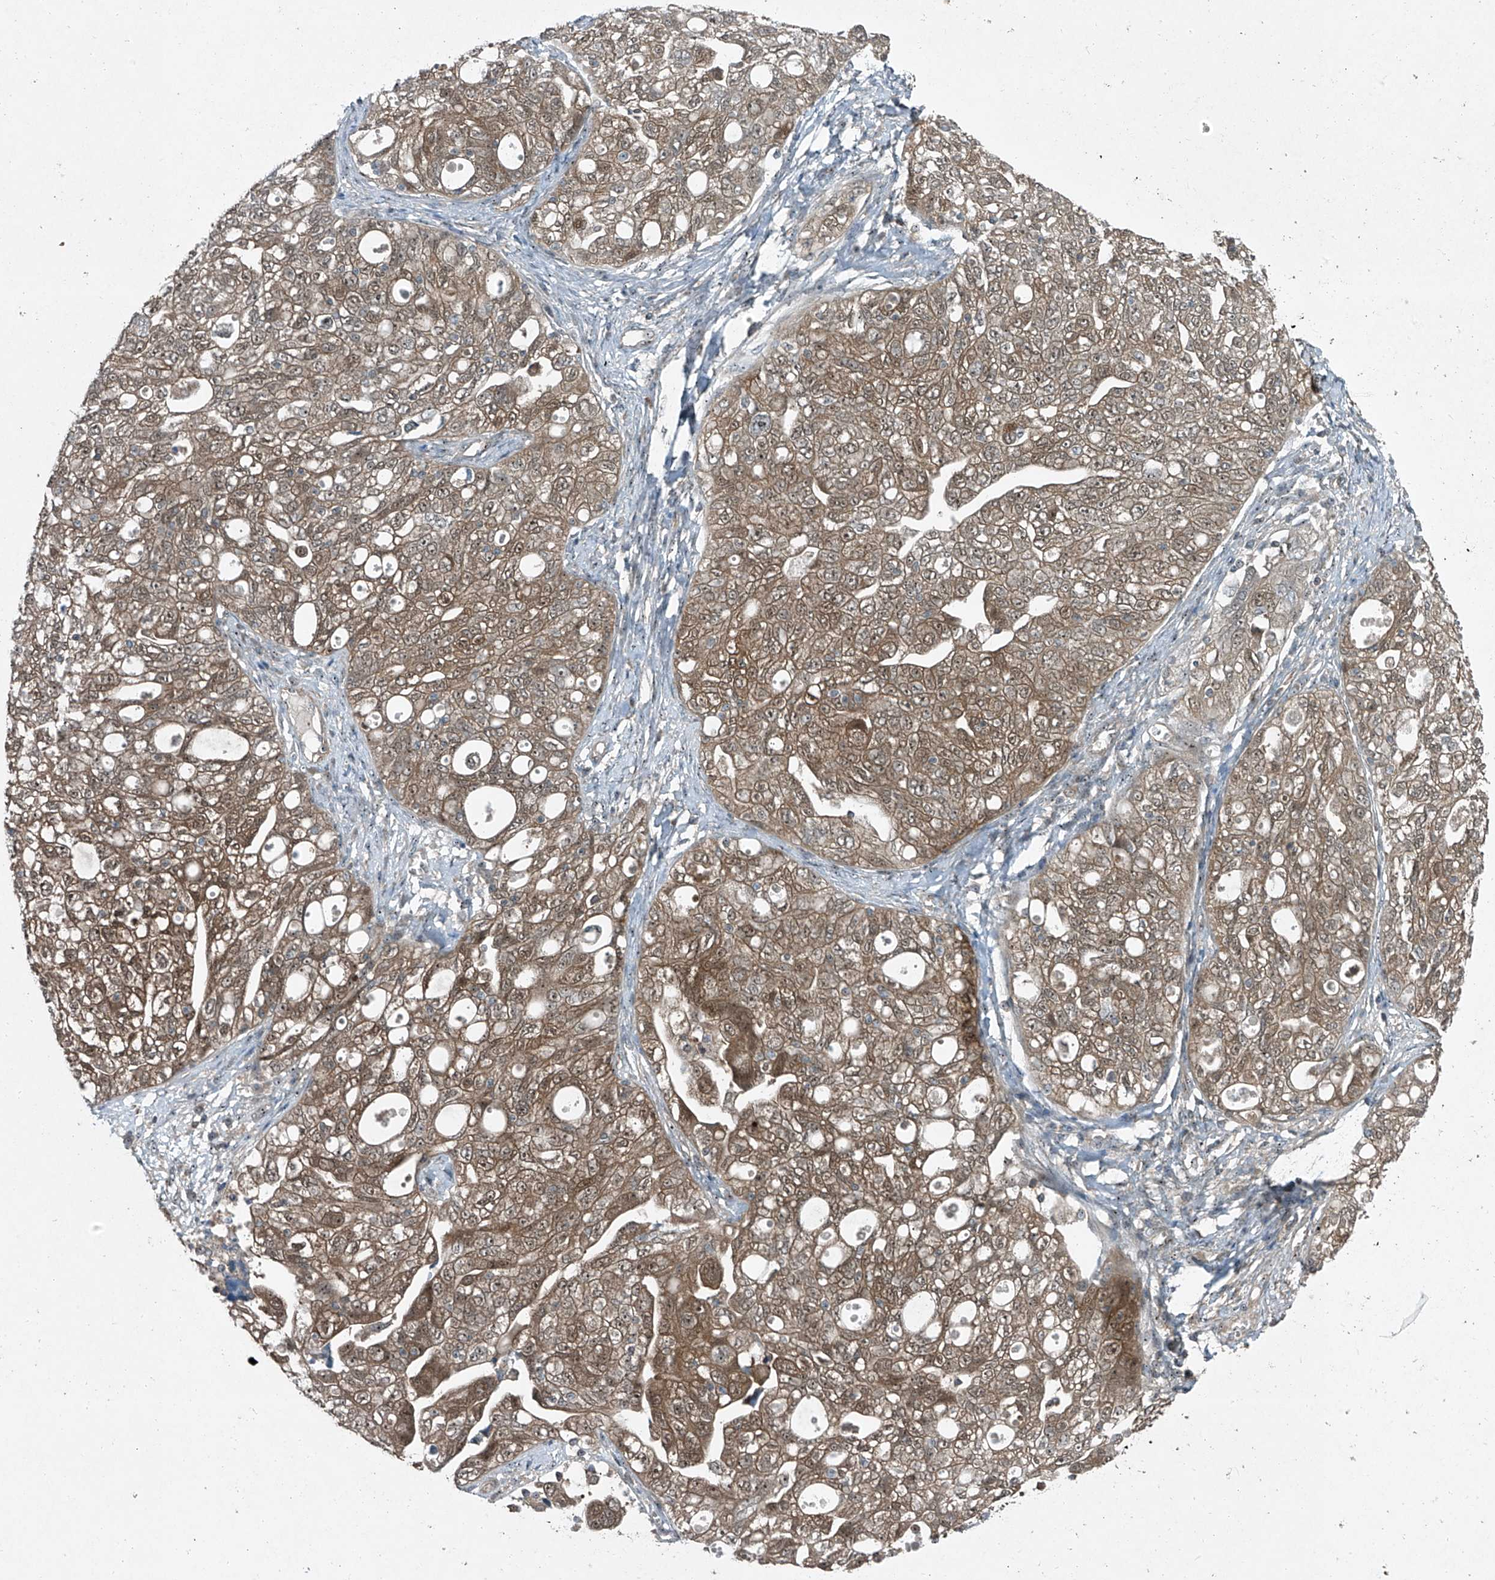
{"staining": {"intensity": "weak", "quantity": ">75%", "location": "cytoplasmic/membranous,nuclear"}, "tissue": "ovarian cancer", "cell_type": "Tumor cells", "image_type": "cancer", "snomed": [{"axis": "morphology", "description": "Carcinoma, NOS"}, {"axis": "morphology", "description": "Cystadenocarcinoma, serous, NOS"}, {"axis": "topography", "description": "Ovary"}], "caption": "Immunohistochemistry (IHC) of ovarian carcinoma shows low levels of weak cytoplasmic/membranous and nuclear expression in approximately >75% of tumor cells. Immunohistochemistry stains the protein in brown and the nuclei are stained blue.", "gene": "PPCS", "patient": {"sex": "female", "age": 69}}